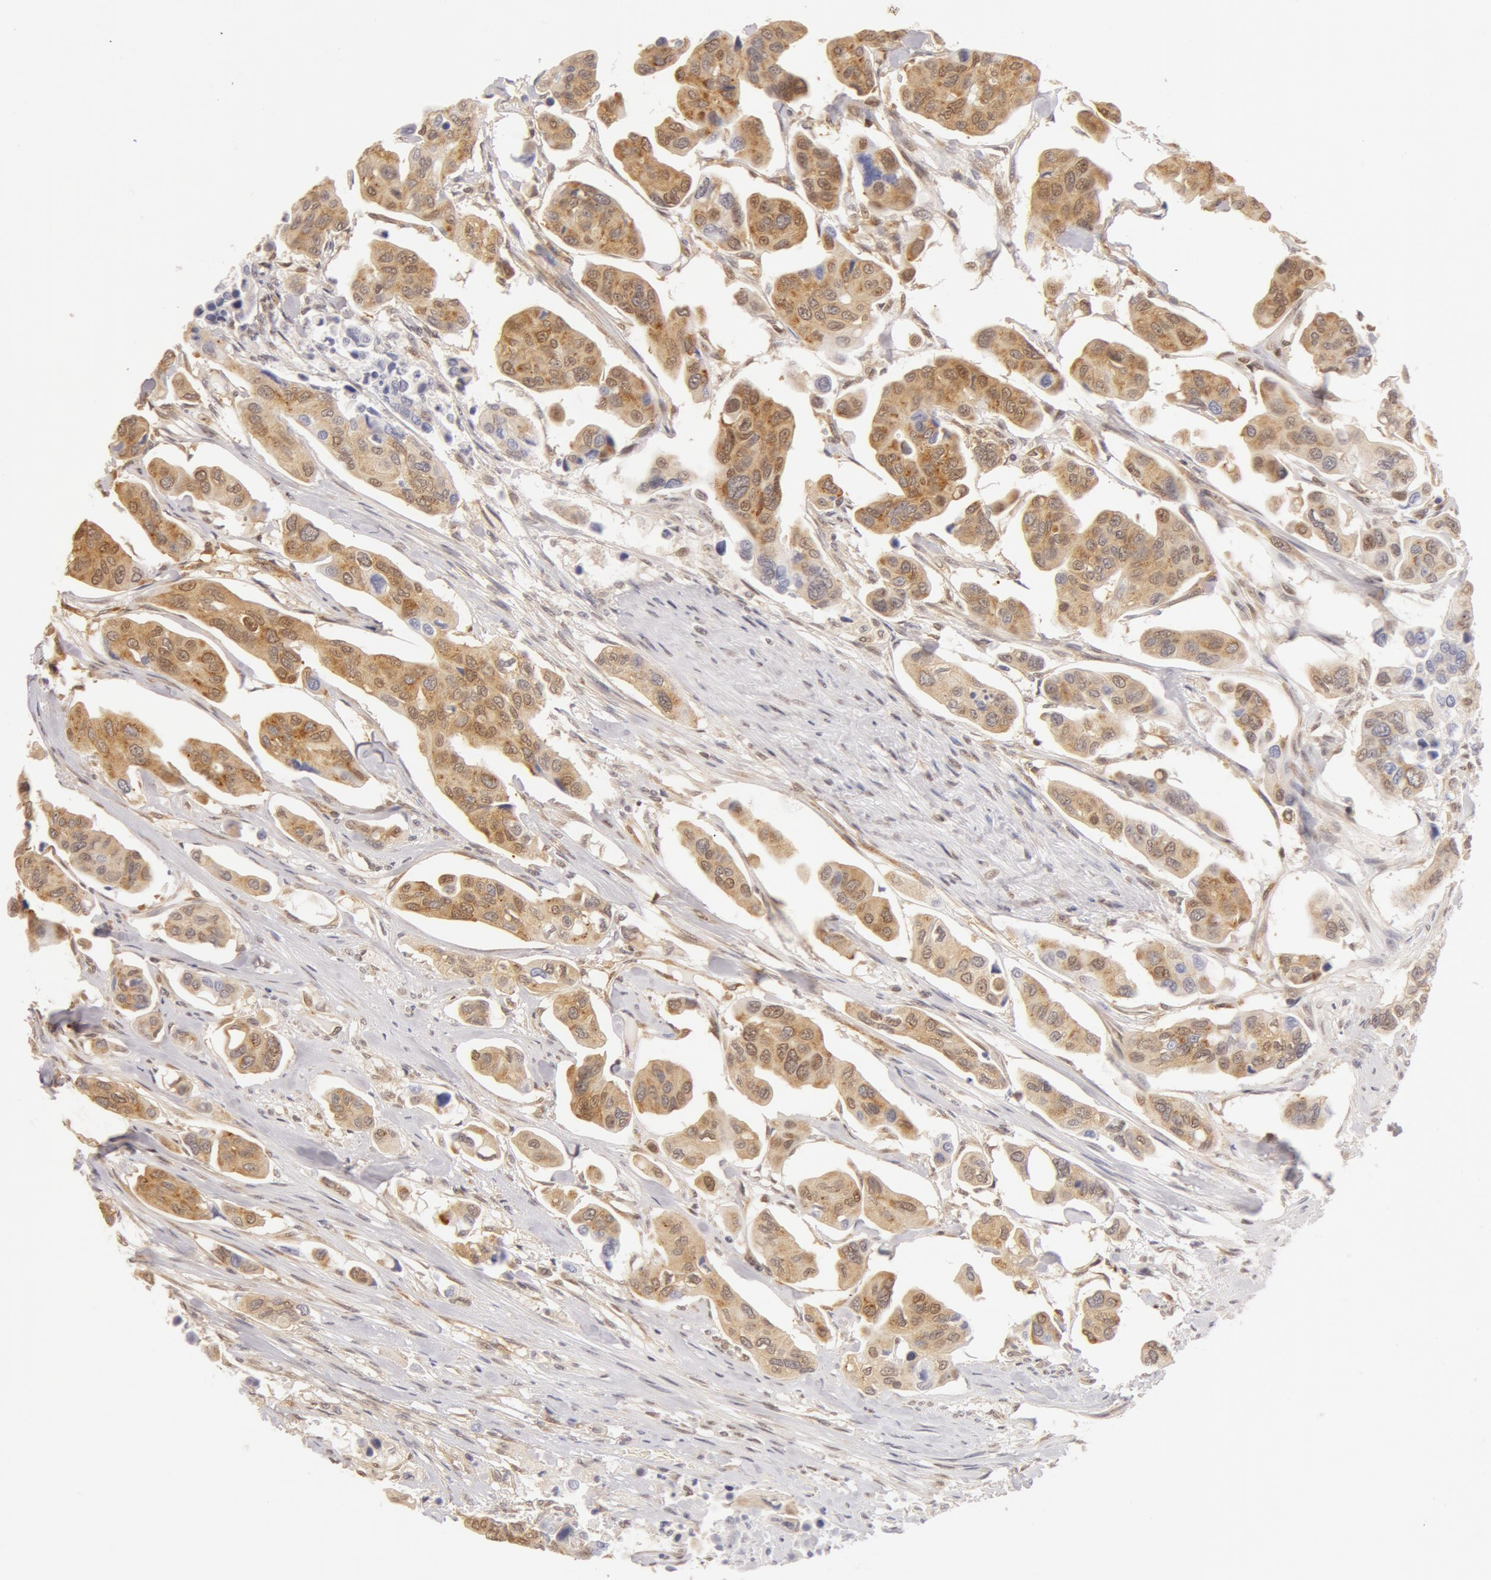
{"staining": {"intensity": "weak", "quantity": ">75%", "location": "cytoplasmic/membranous"}, "tissue": "urothelial cancer", "cell_type": "Tumor cells", "image_type": "cancer", "snomed": [{"axis": "morphology", "description": "Adenocarcinoma, NOS"}, {"axis": "topography", "description": "Urinary bladder"}], "caption": "Immunohistochemistry (IHC) image of neoplastic tissue: human urothelial cancer stained using immunohistochemistry exhibits low levels of weak protein expression localized specifically in the cytoplasmic/membranous of tumor cells, appearing as a cytoplasmic/membranous brown color.", "gene": "DDX3Y", "patient": {"sex": "male", "age": 61}}